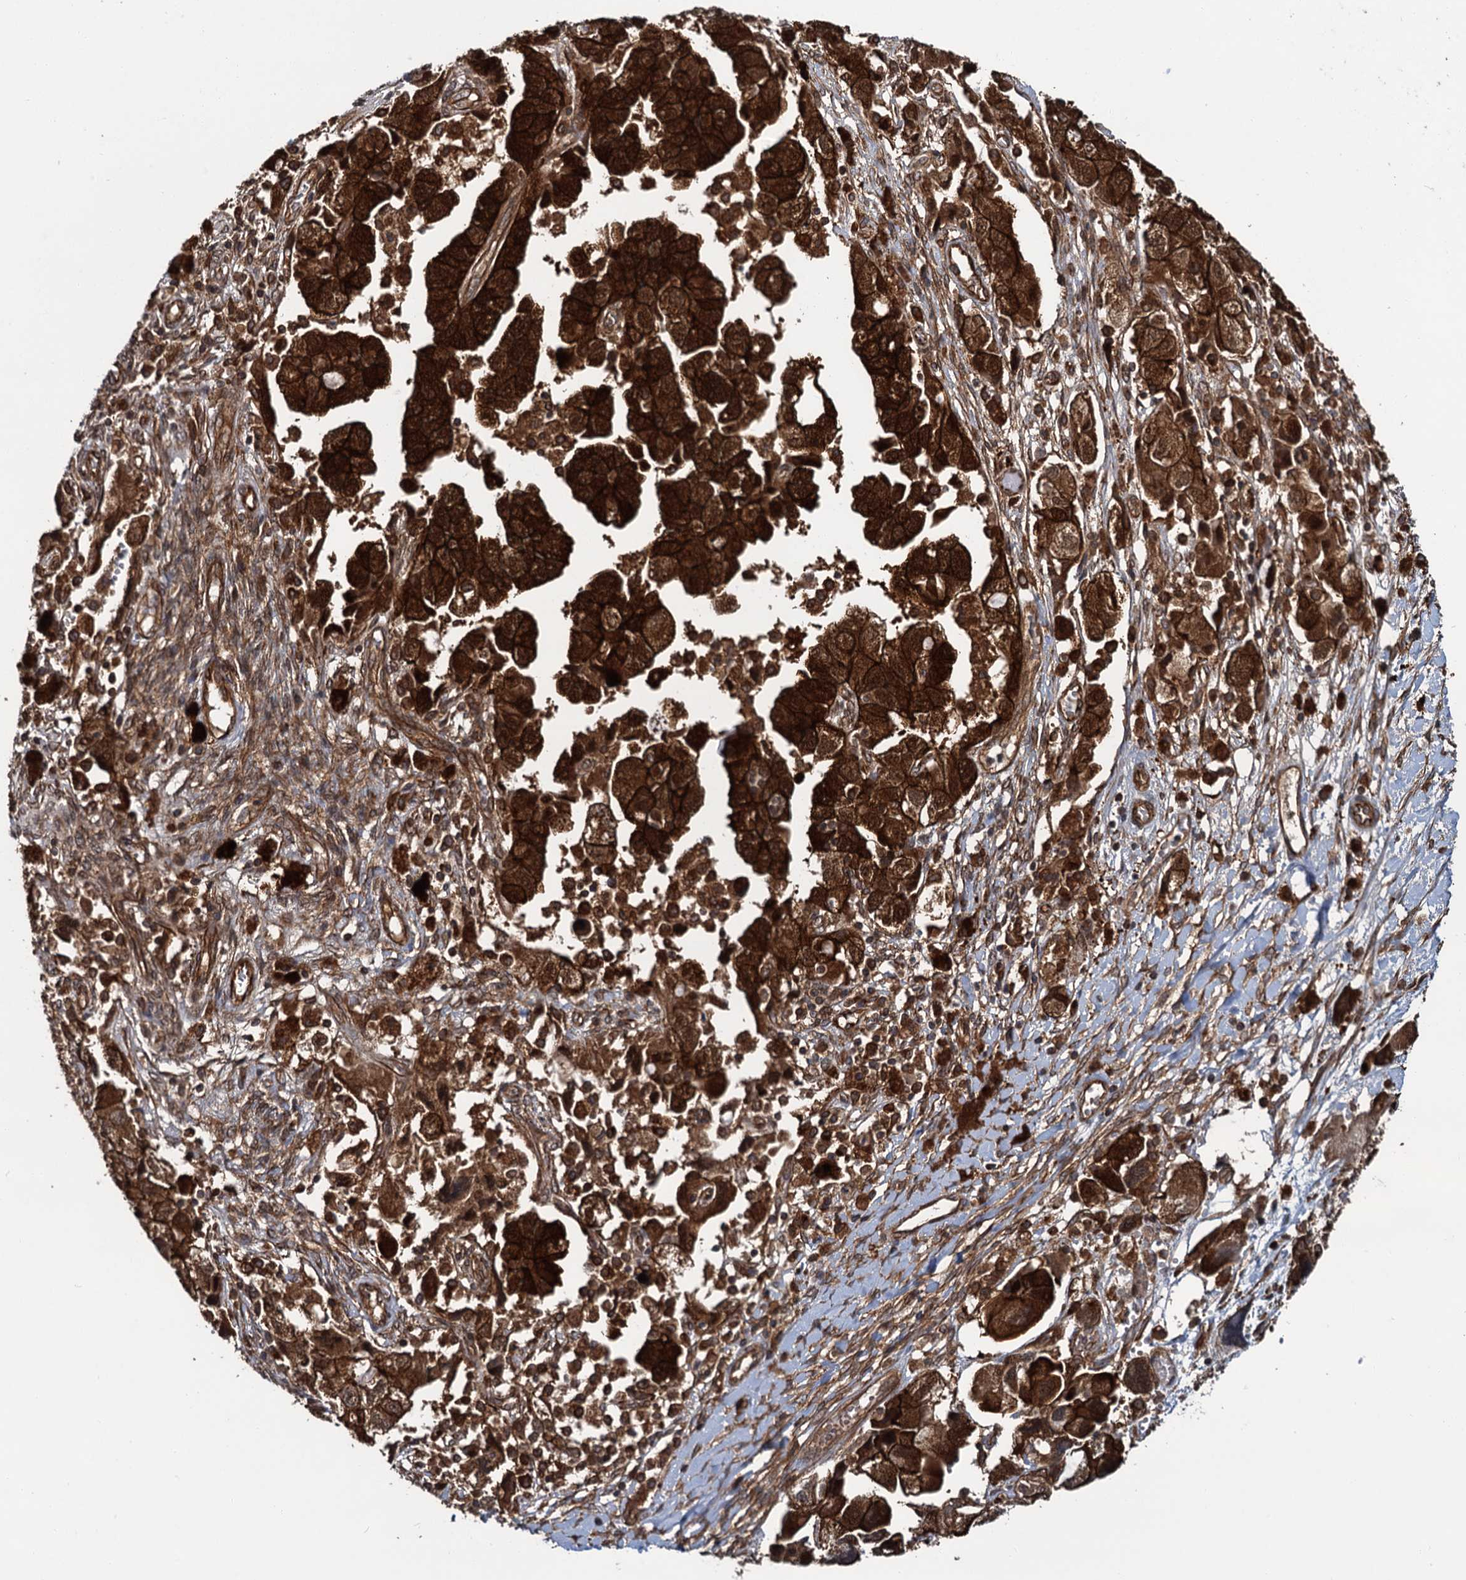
{"staining": {"intensity": "strong", "quantity": ">75%", "location": "cytoplasmic/membranous"}, "tissue": "ovarian cancer", "cell_type": "Tumor cells", "image_type": "cancer", "snomed": [{"axis": "morphology", "description": "Carcinoma, NOS"}, {"axis": "morphology", "description": "Cystadenocarcinoma, serous, NOS"}, {"axis": "topography", "description": "Ovary"}], "caption": "Protein expression analysis of serous cystadenocarcinoma (ovarian) shows strong cytoplasmic/membranous staining in approximately >75% of tumor cells. The protein is stained brown, and the nuclei are stained in blue (DAB IHC with brightfield microscopy, high magnification).", "gene": "ZFYVE19", "patient": {"sex": "female", "age": 69}}